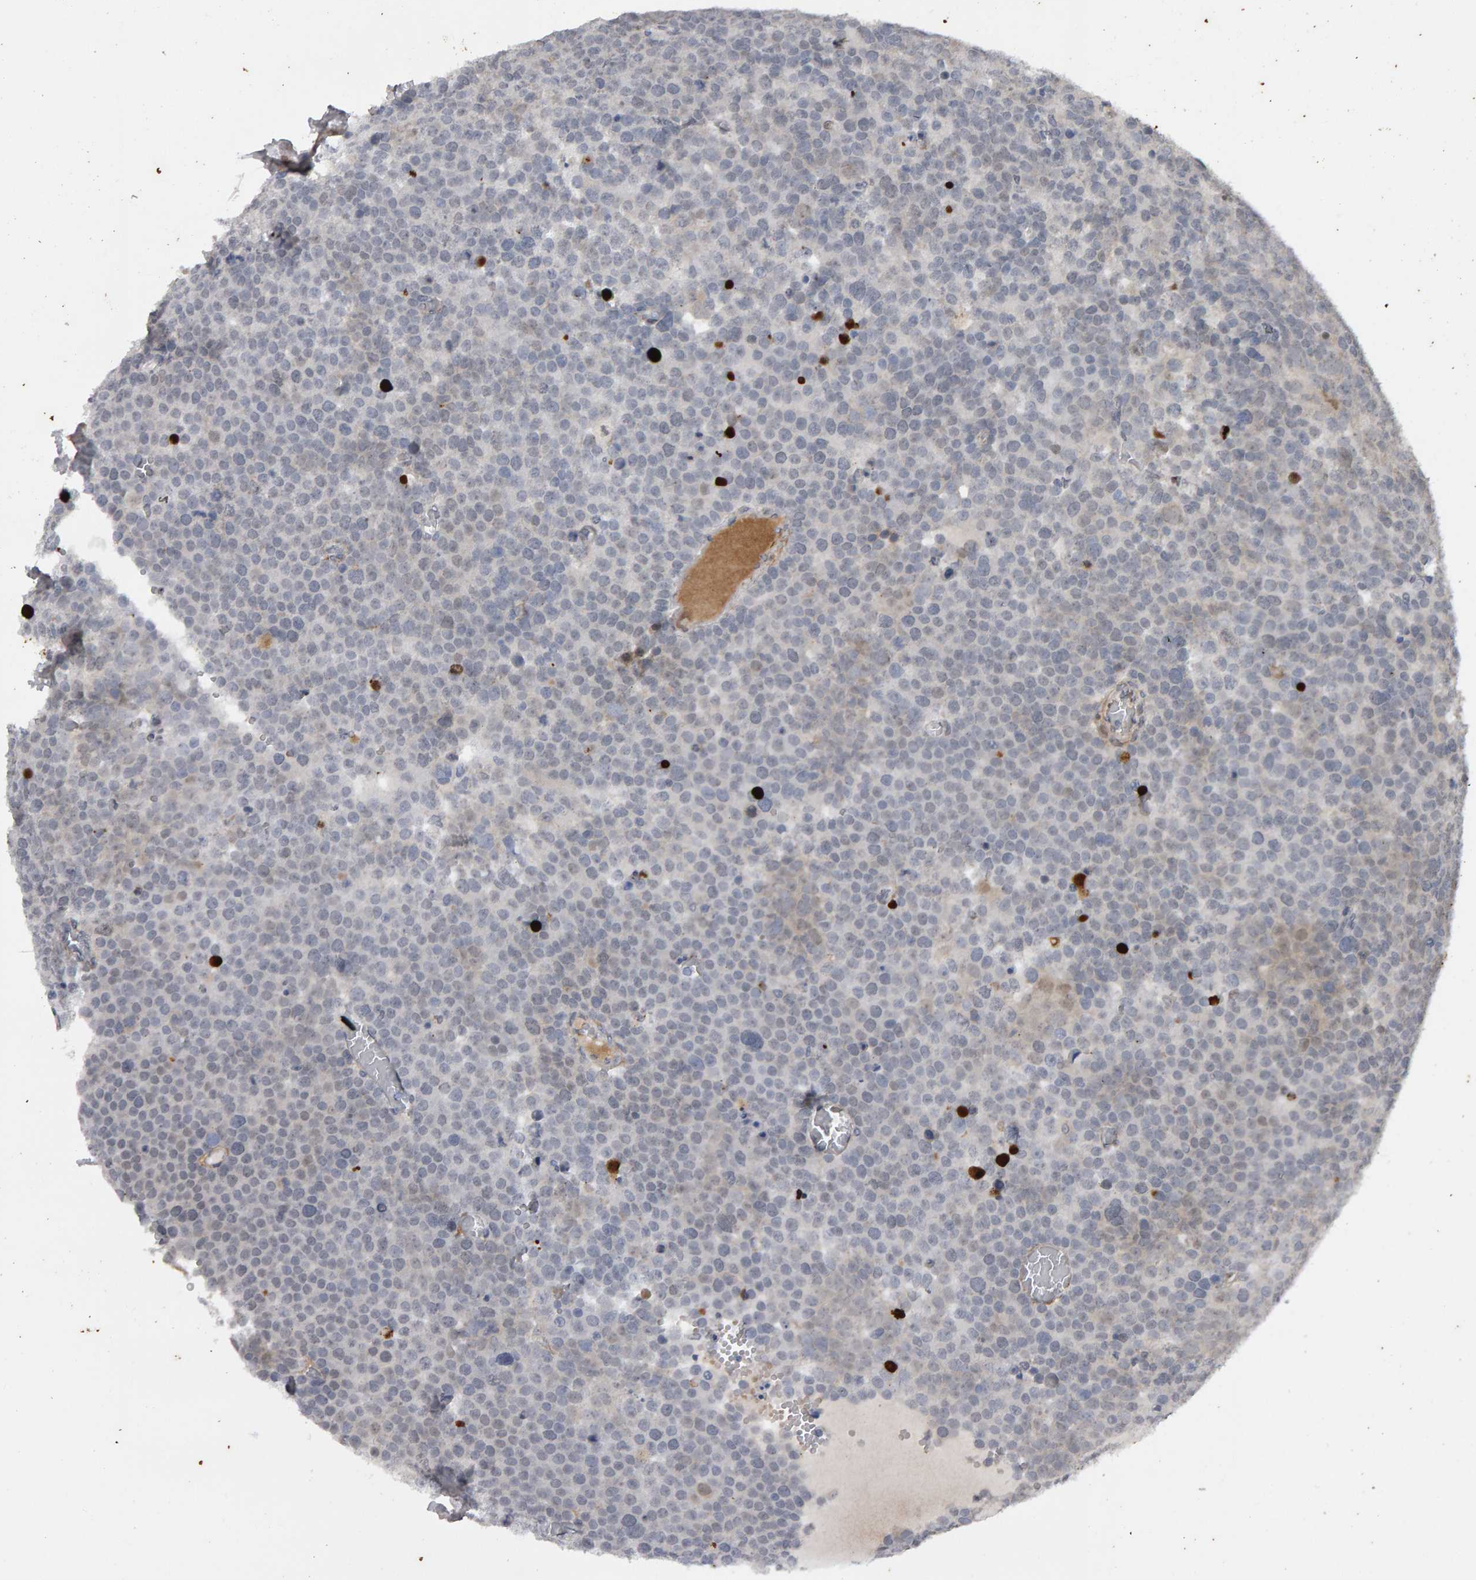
{"staining": {"intensity": "negative", "quantity": "none", "location": "none"}, "tissue": "testis cancer", "cell_type": "Tumor cells", "image_type": "cancer", "snomed": [{"axis": "morphology", "description": "Seminoma, NOS"}, {"axis": "topography", "description": "Testis"}], "caption": "IHC micrograph of neoplastic tissue: human seminoma (testis) stained with DAB (3,3'-diaminobenzidine) shows no significant protein staining in tumor cells.", "gene": "IPO8", "patient": {"sex": "male", "age": 71}}